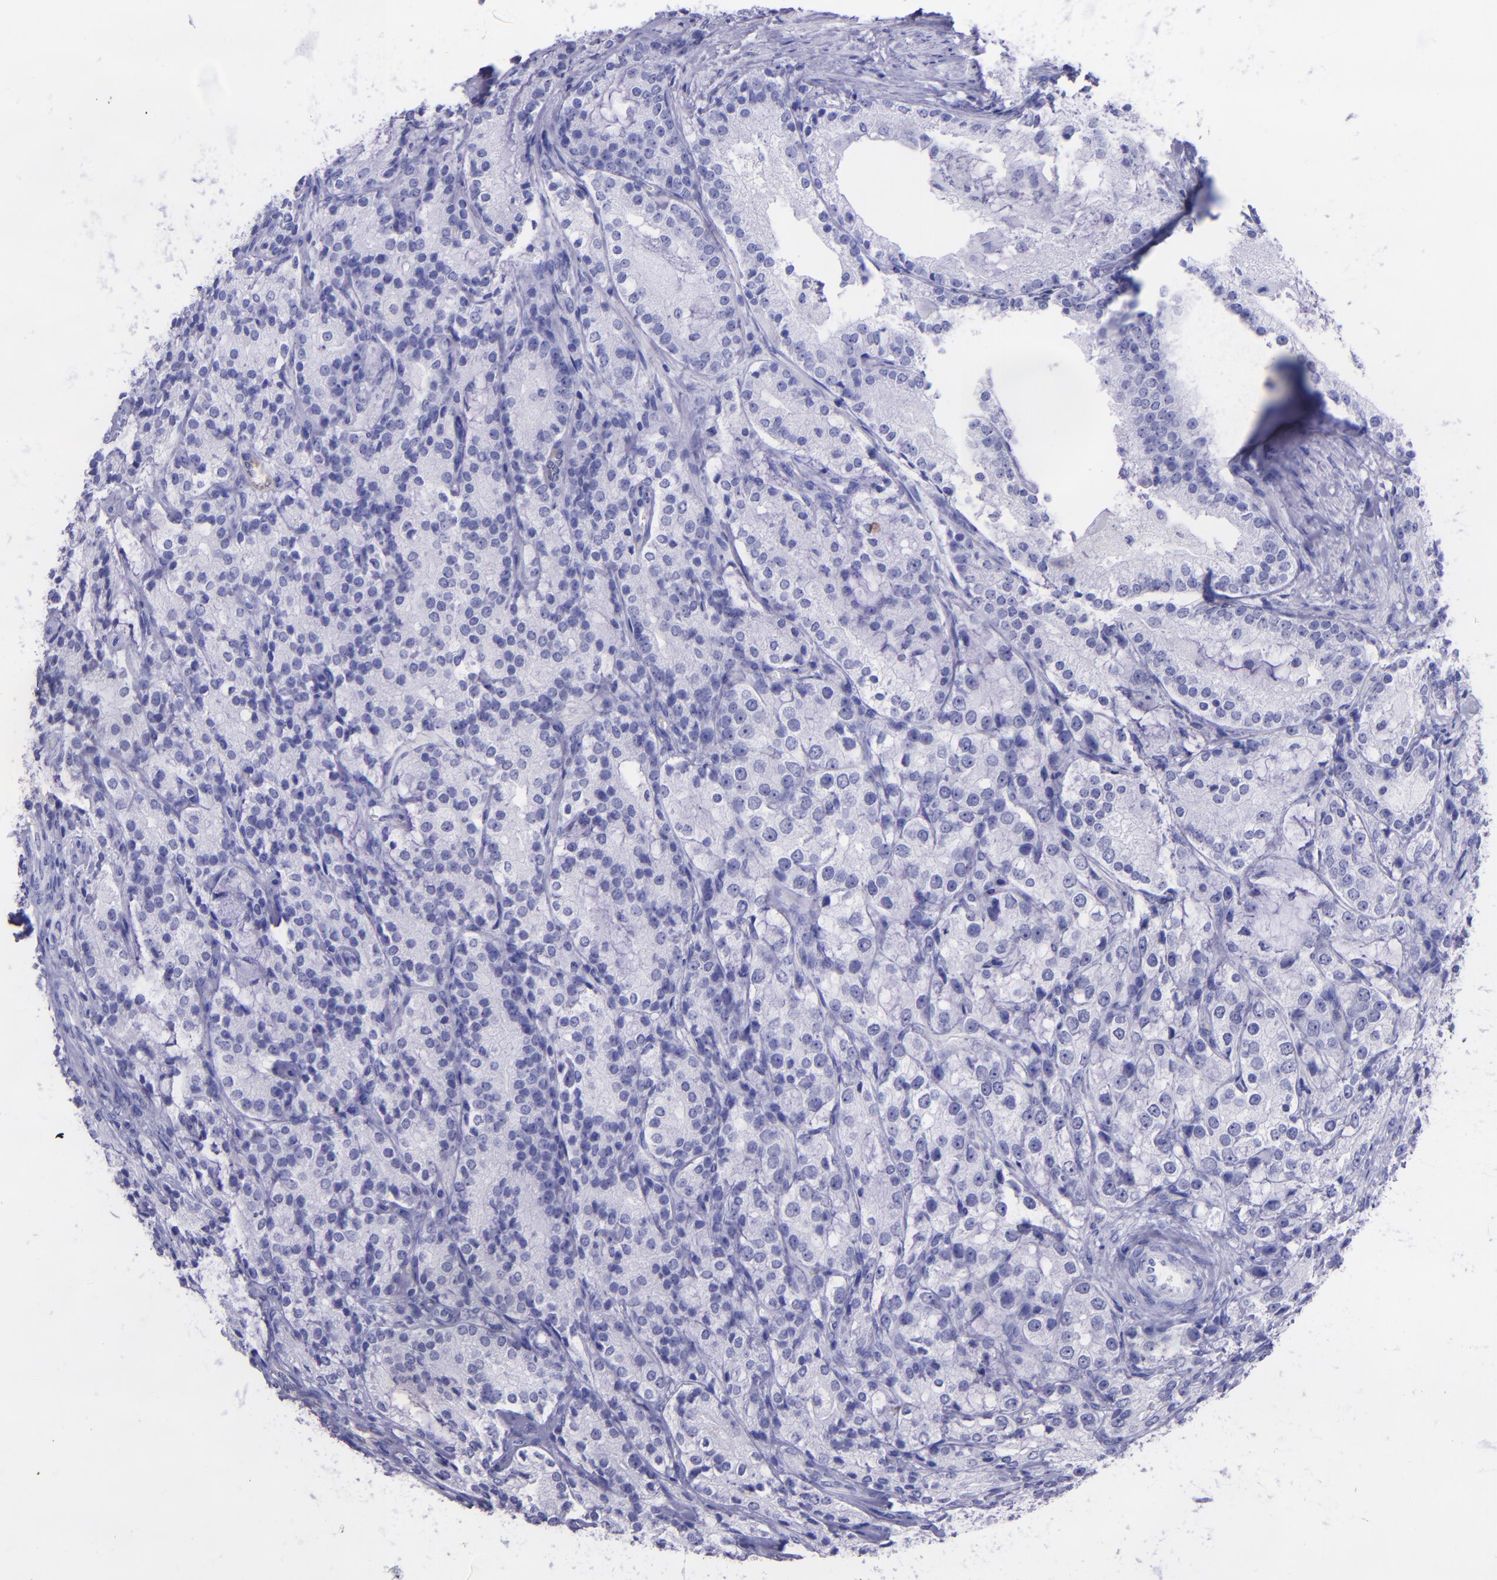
{"staining": {"intensity": "negative", "quantity": "none", "location": "none"}, "tissue": "prostate cancer", "cell_type": "Tumor cells", "image_type": "cancer", "snomed": [{"axis": "morphology", "description": "Adenocarcinoma, High grade"}, {"axis": "topography", "description": "Prostate"}], "caption": "High magnification brightfield microscopy of prostate cancer (high-grade adenocarcinoma) stained with DAB (brown) and counterstained with hematoxylin (blue): tumor cells show no significant staining.", "gene": "SELE", "patient": {"sex": "male", "age": 63}}